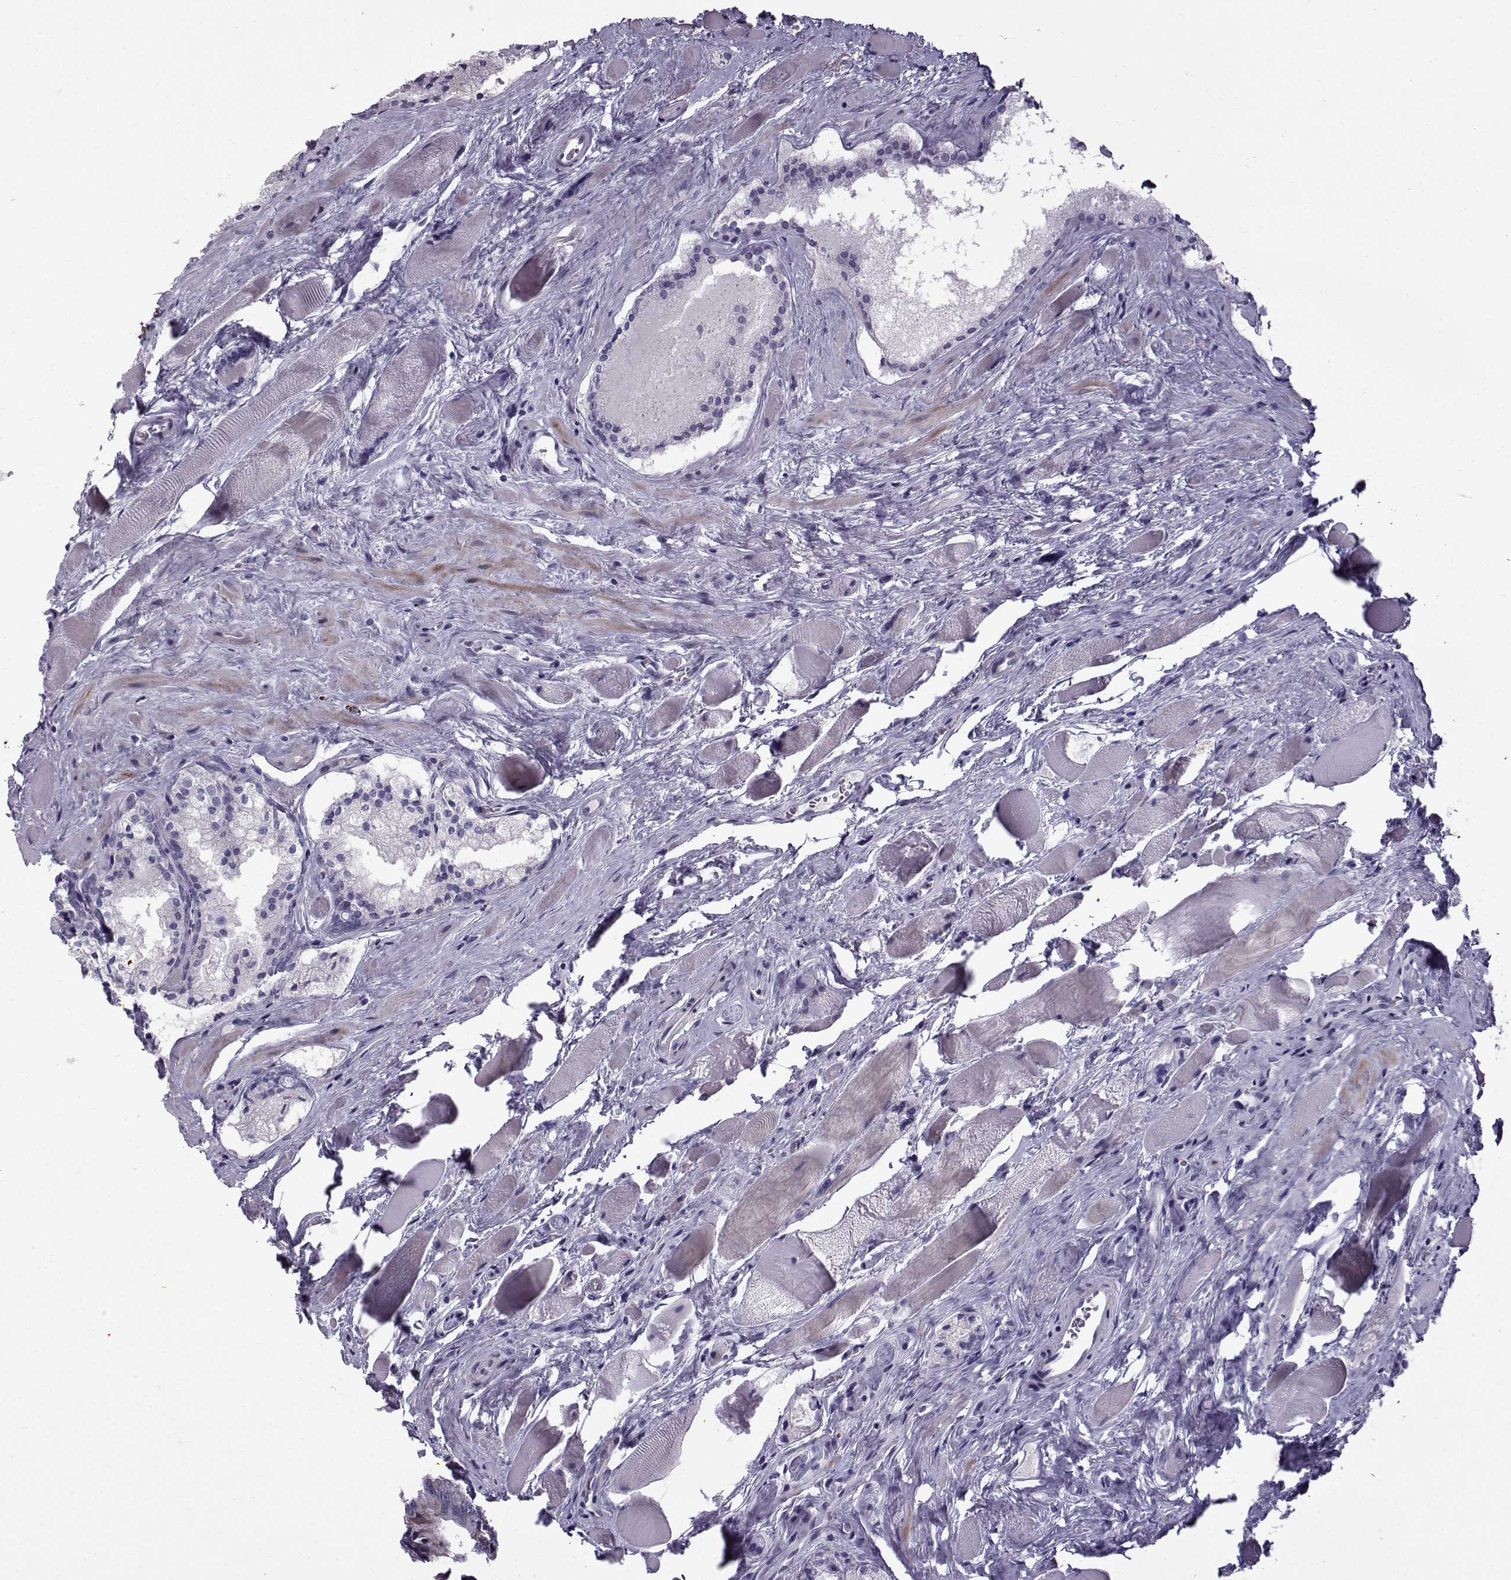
{"staining": {"intensity": "negative", "quantity": "none", "location": "none"}, "tissue": "prostate cancer", "cell_type": "Tumor cells", "image_type": "cancer", "snomed": [{"axis": "morphology", "description": "Adenocarcinoma, NOS"}, {"axis": "morphology", "description": "Adenocarcinoma, High grade"}, {"axis": "topography", "description": "Prostate"}], "caption": "An immunohistochemistry image of adenocarcinoma (high-grade) (prostate) is shown. There is no staining in tumor cells of adenocarcinoma (high-grade) (prostate).", "gene": "DMRT3", "patient": {"sex": "male", "age": 62}}